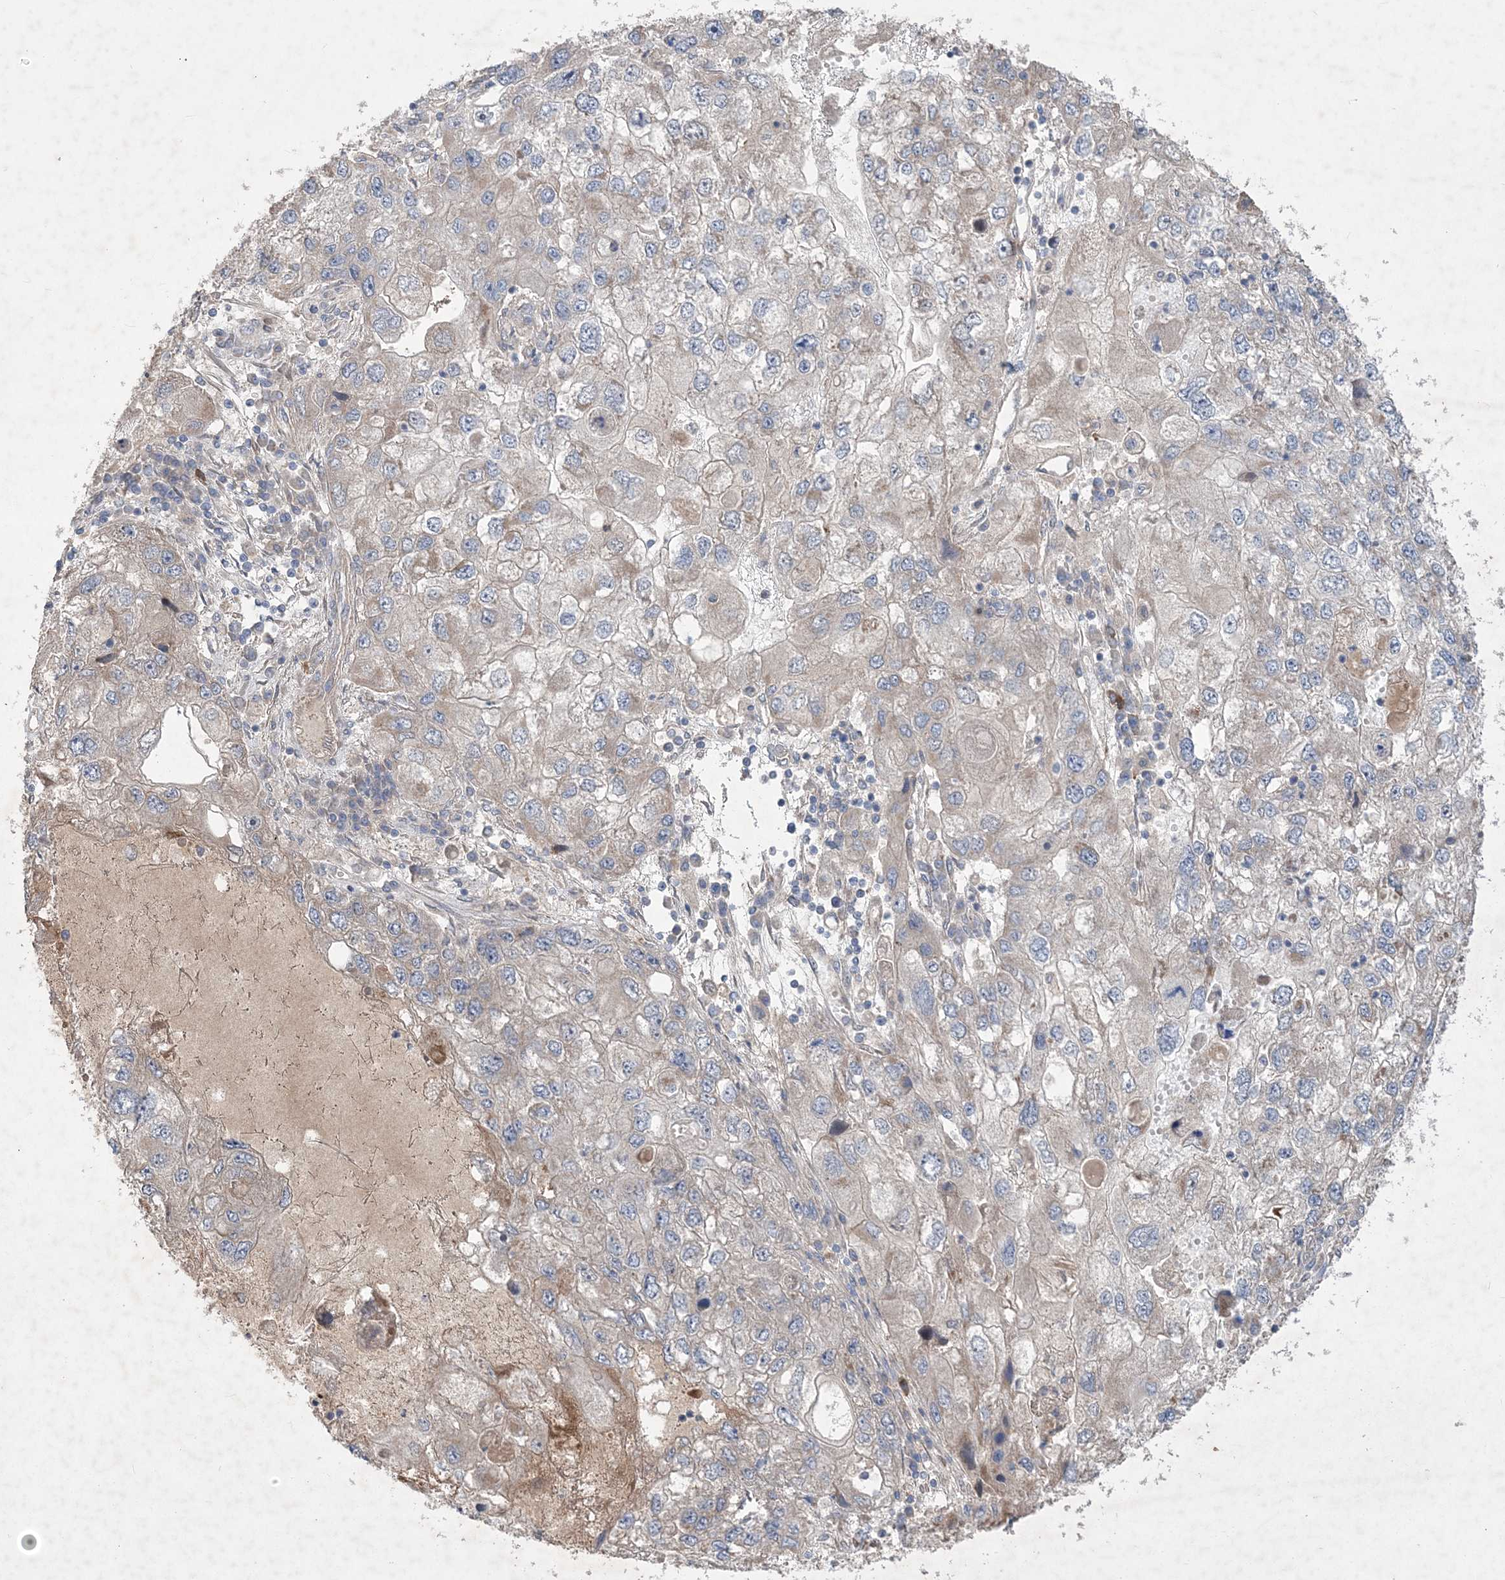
{"staining": {"intensity": "weak", "quantity": "<25%", "location": "cytoplasmic/membranous"}, "tissue": "endometrial cancer", "cell_type": "Tumor cells", "image_type": "cancer", "snomed": [{"axis": "morphology", "description": "Adenocarcinoma, NOS"}, {"axis": "topography", "description": "Endometrium"}], "caption": "Tumor cells are negative for brown protein staining in endometrial cancer. (DAB (3,3'-diaminobenzidine) immunohistochemistry (IHC) visualized using brightfield microscopy, high magnification).", "gene": "MTRF1L", "patient": {"sex": "female", "age": 49}}